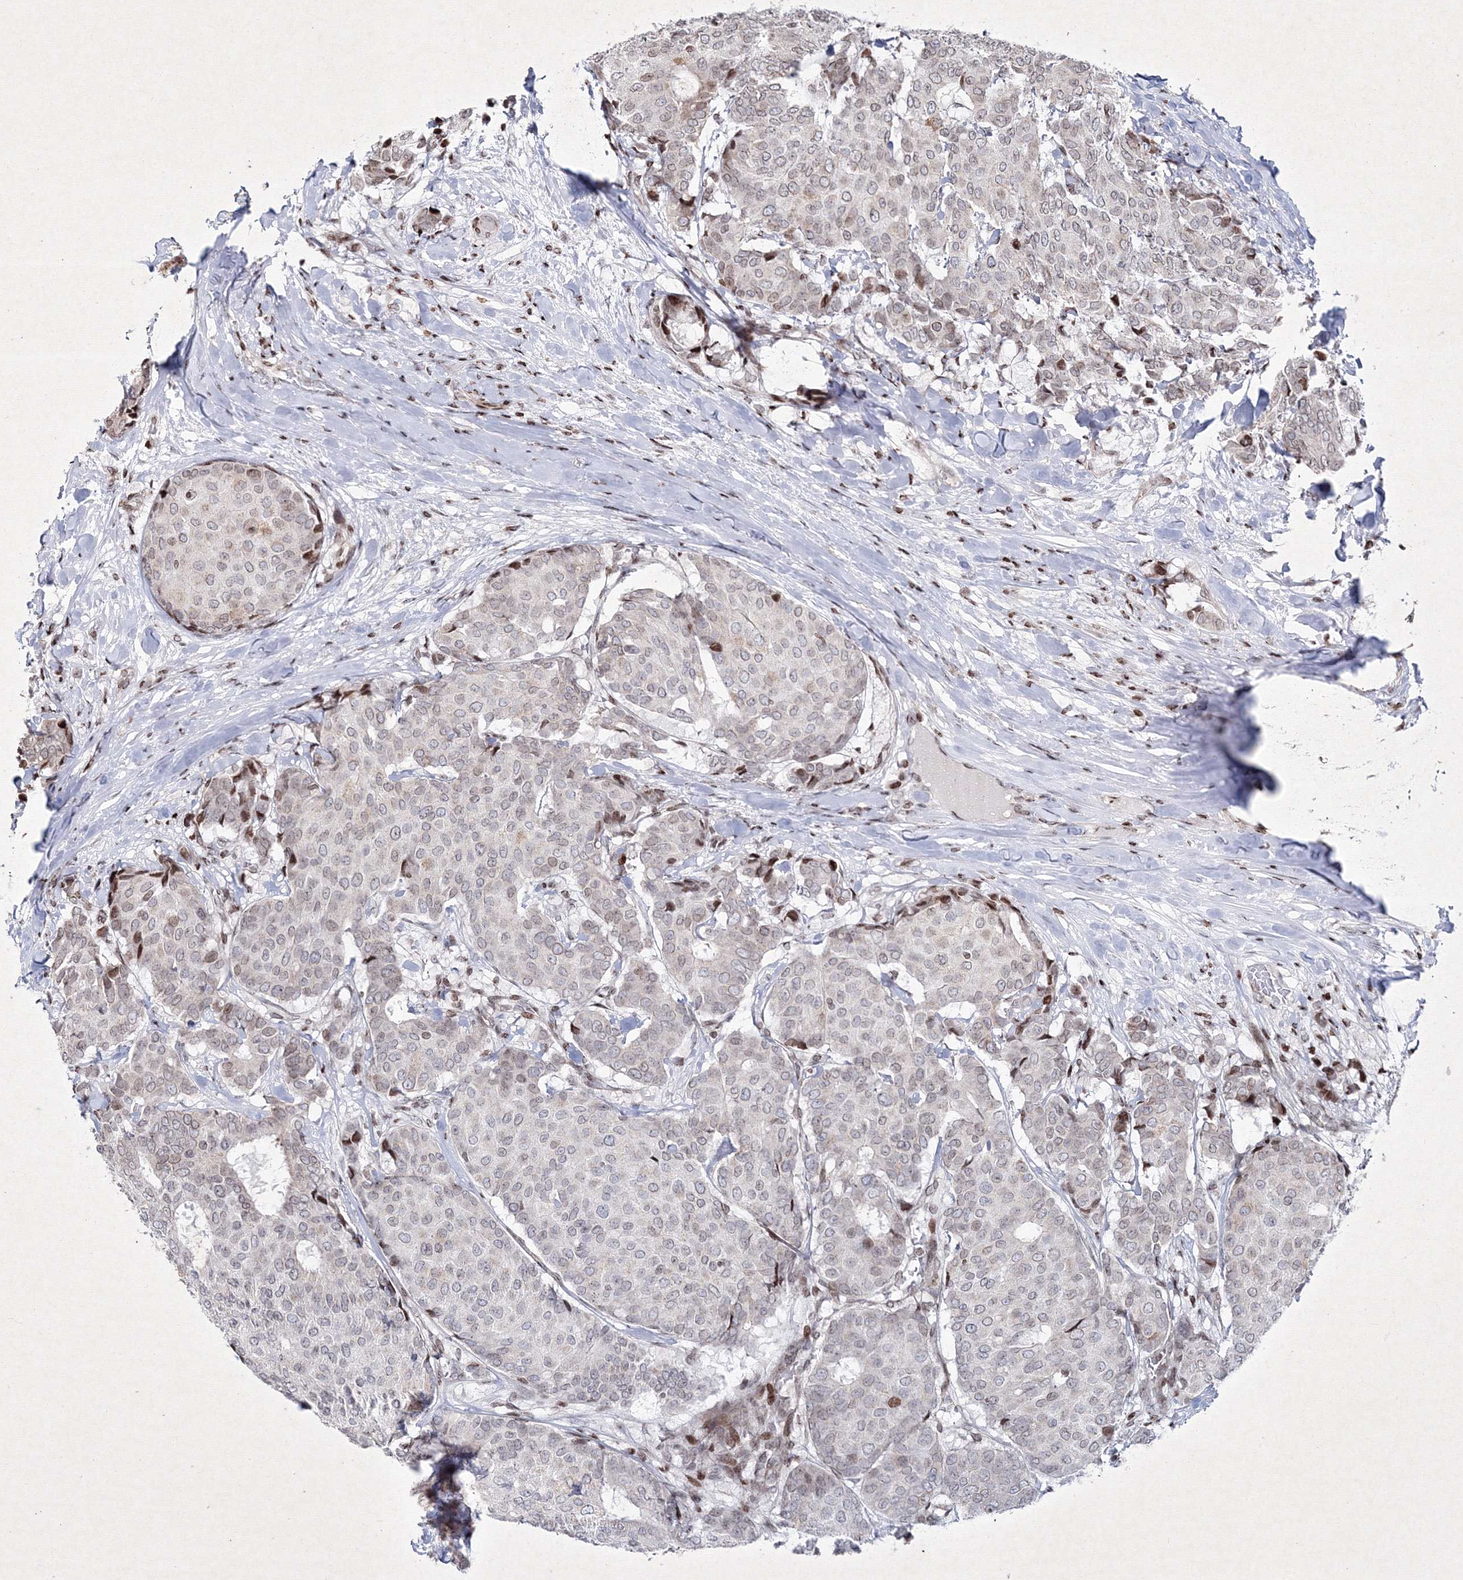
{"staining": {"intensity": "weak", "quantity": "<25%", "location": "nuclear"}, "tissue": "breast cancer", "cell_type": "Tumor cells", "image_type": "cancer", "snomed": [{"axis": "morphology", "description": "Duct carcinoma"}, {"axis": "topography", "description": "Breast"}], "caption": "Immunohistochemistry (IHC) image of human breast cancer (intraductal carcinoma) stained for a protein (brown), which displays no positivity in tumor cells. (DAB immunohistochemistry (IHC), high magnification).", "gene": "SMIM29", "patient": {"sex": "female", "age": 75}}